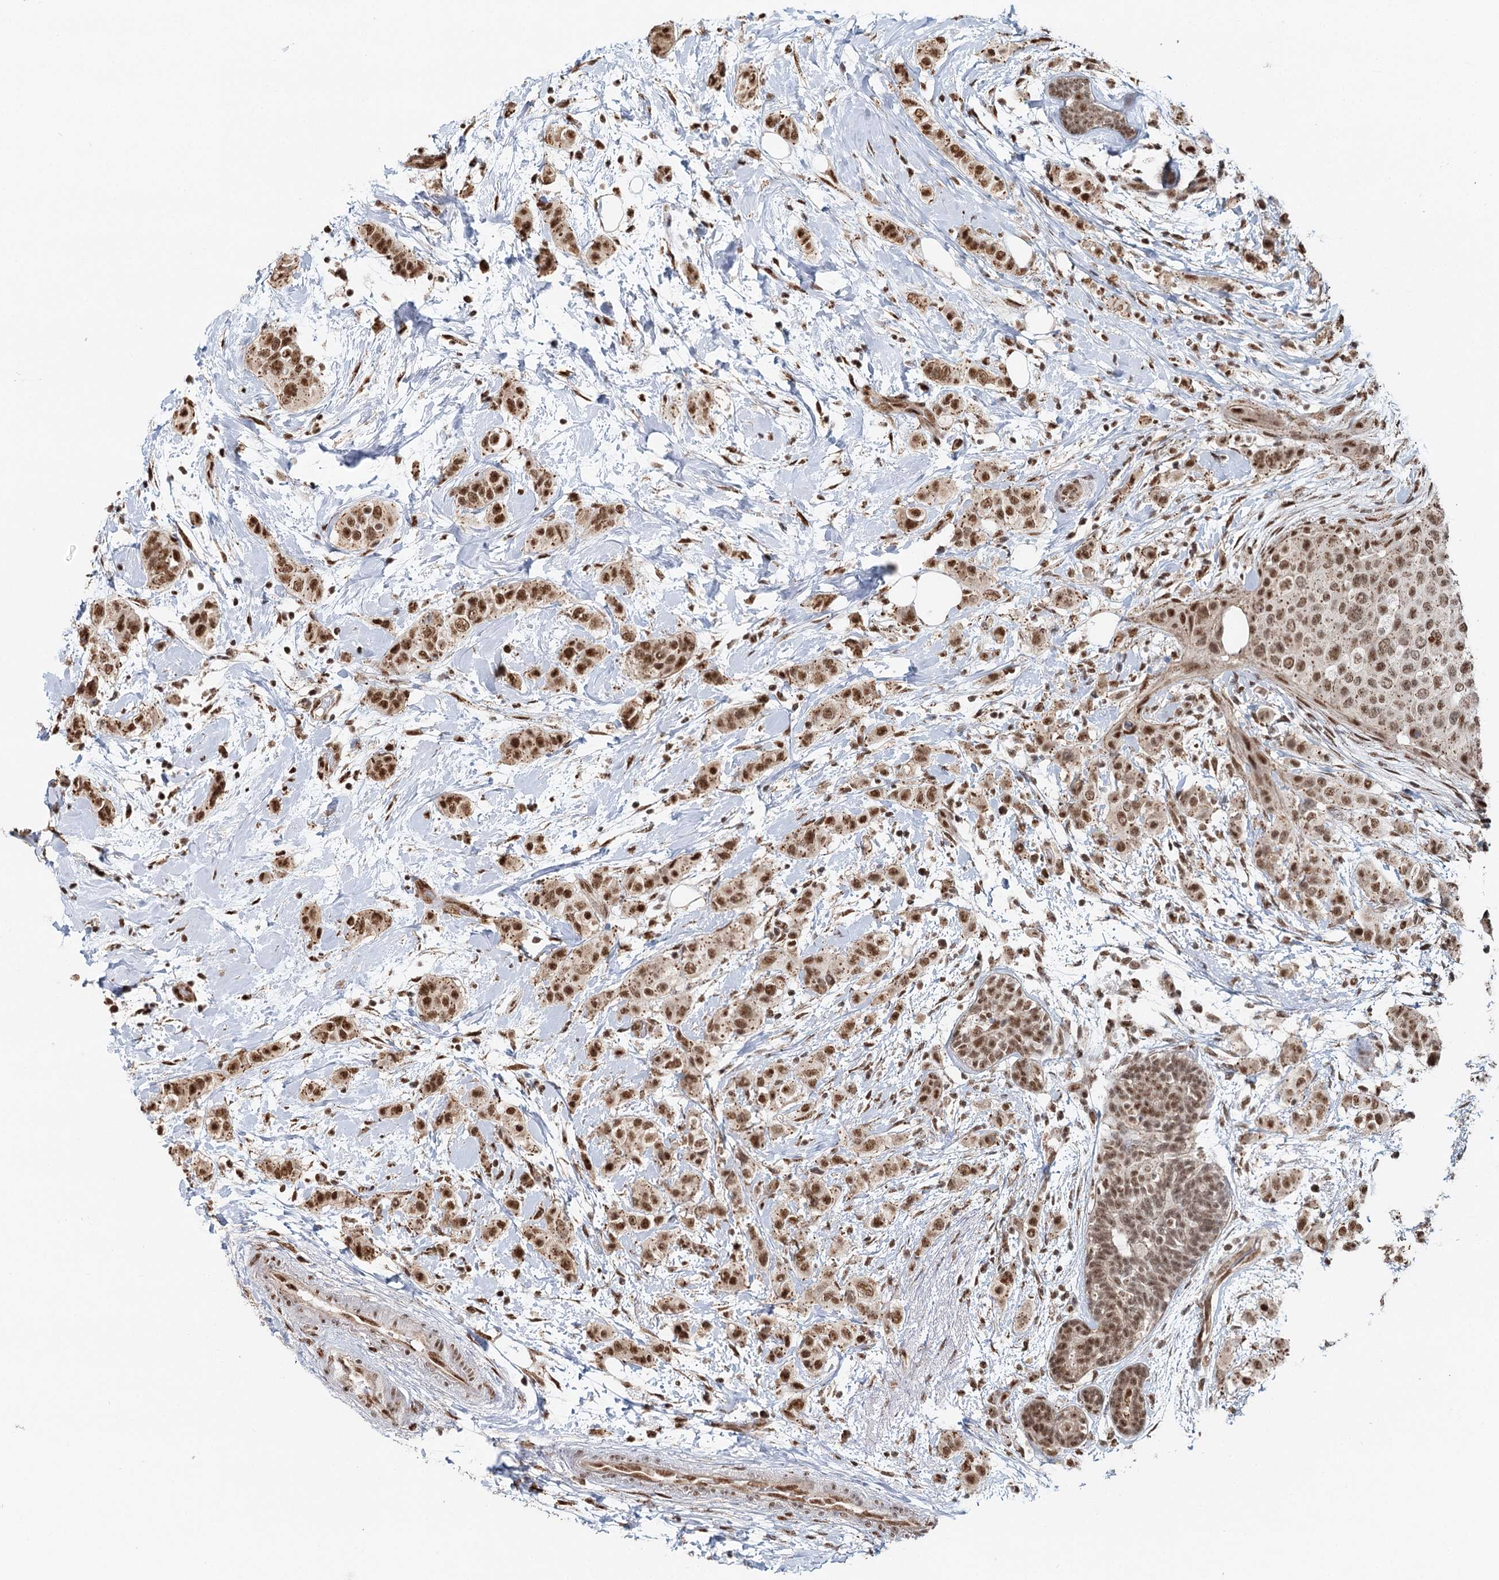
{"staining": {"intensity": "strong", "quantity": ">75%", "location": "nuclear"}, "tissue": "breast cancer", "cell_type": "Tumor cells", "image_type": "cancer", "snomed": [{"axis": "morphology", "description": "Lobular carcinoma"}, {"axis": "topography", "description": "Breast"}], "caption": "Immunohistochemical staining of breast cancer demonstrates strong nuclear protein positivity in approximately >75% of tumor cells.", "gene": "GPALPP1", "patient": {"sex": "female", "age": 51}}